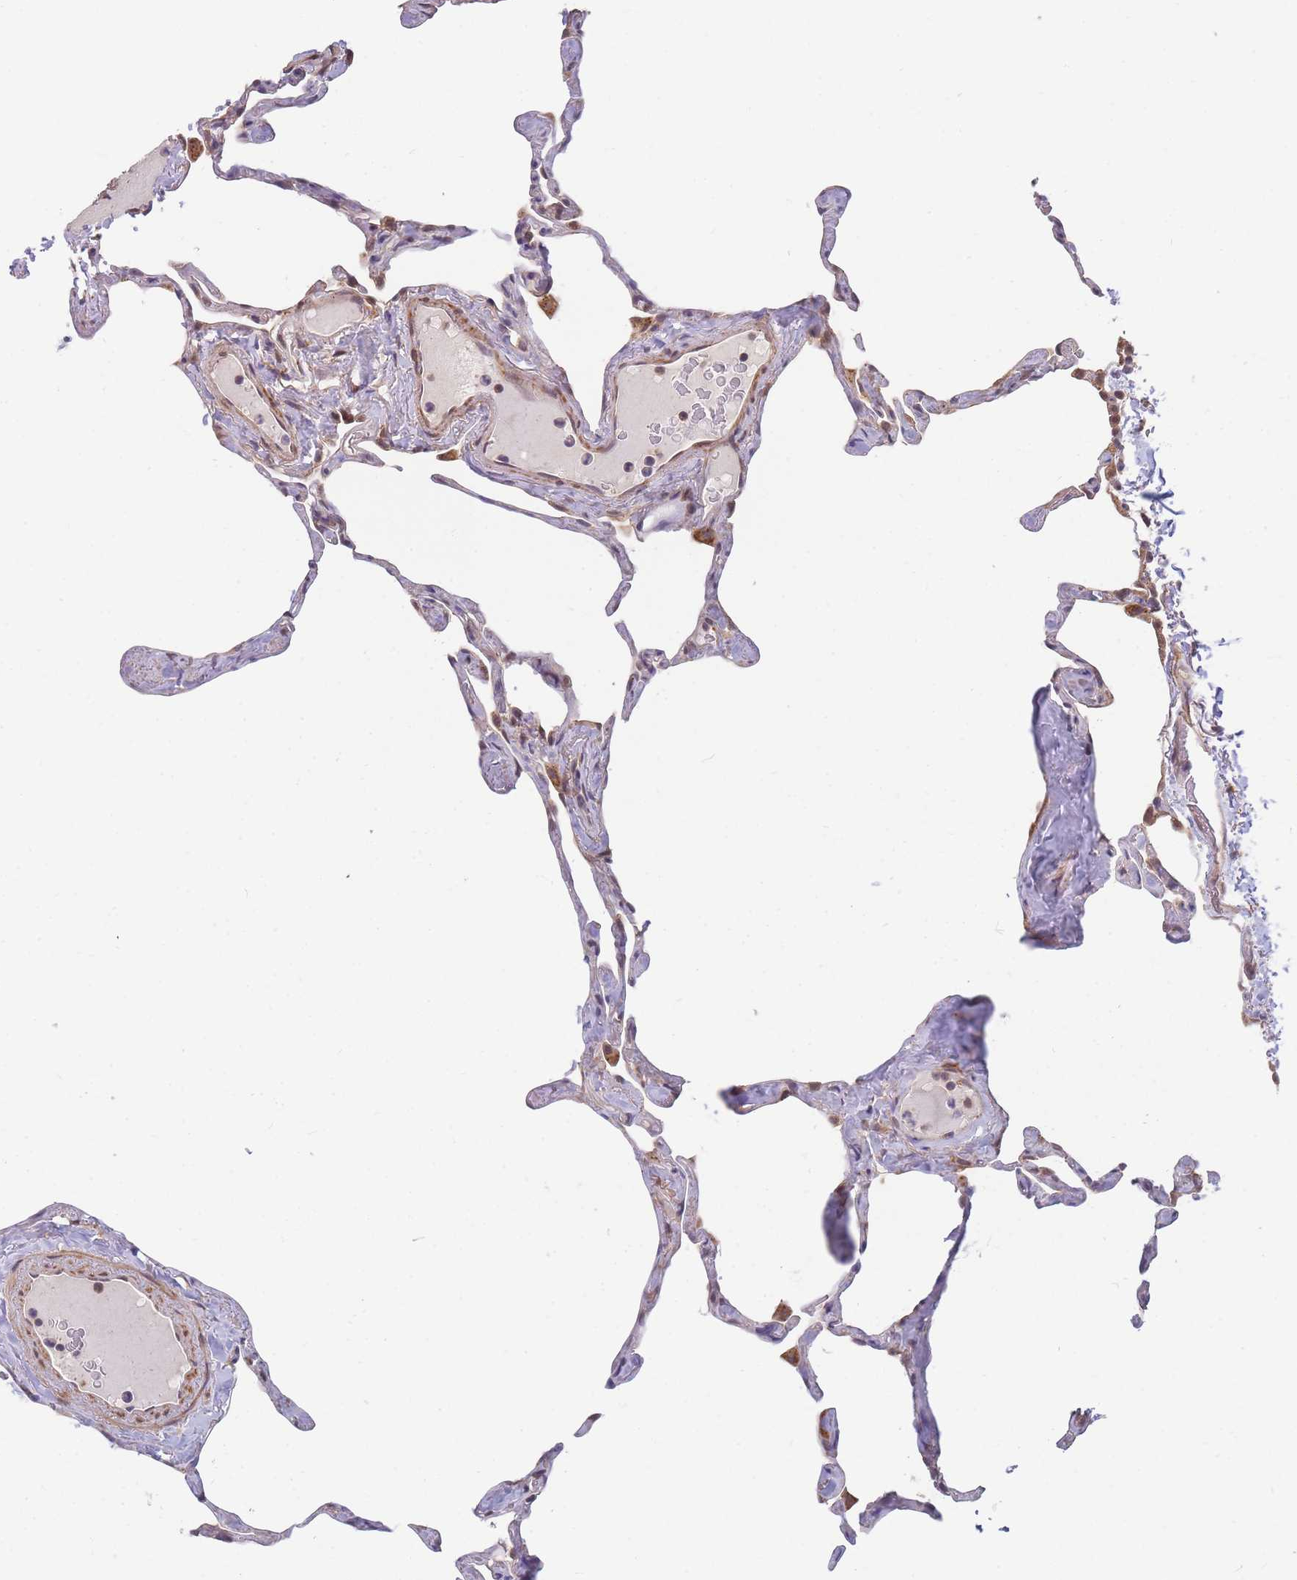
{"staining": {"intensity": "negative", "quantity": "none", "location": "none"}, "tissue": "lung", "cell_type": "Alveolar cells", "image_type": "normal", "snomed": [{"axis": "morphology", "description": "Normal tissue, NOS"}, {"axis": "topography", "description": "Lung"}], "caption": "Alveolar cells are negative for brown protein staining in normal lung. (IHC, brightfield microscopy, high magnification).", "gene": "ENSG00000276345", "patient": {"sex": "male", "age": 65}}